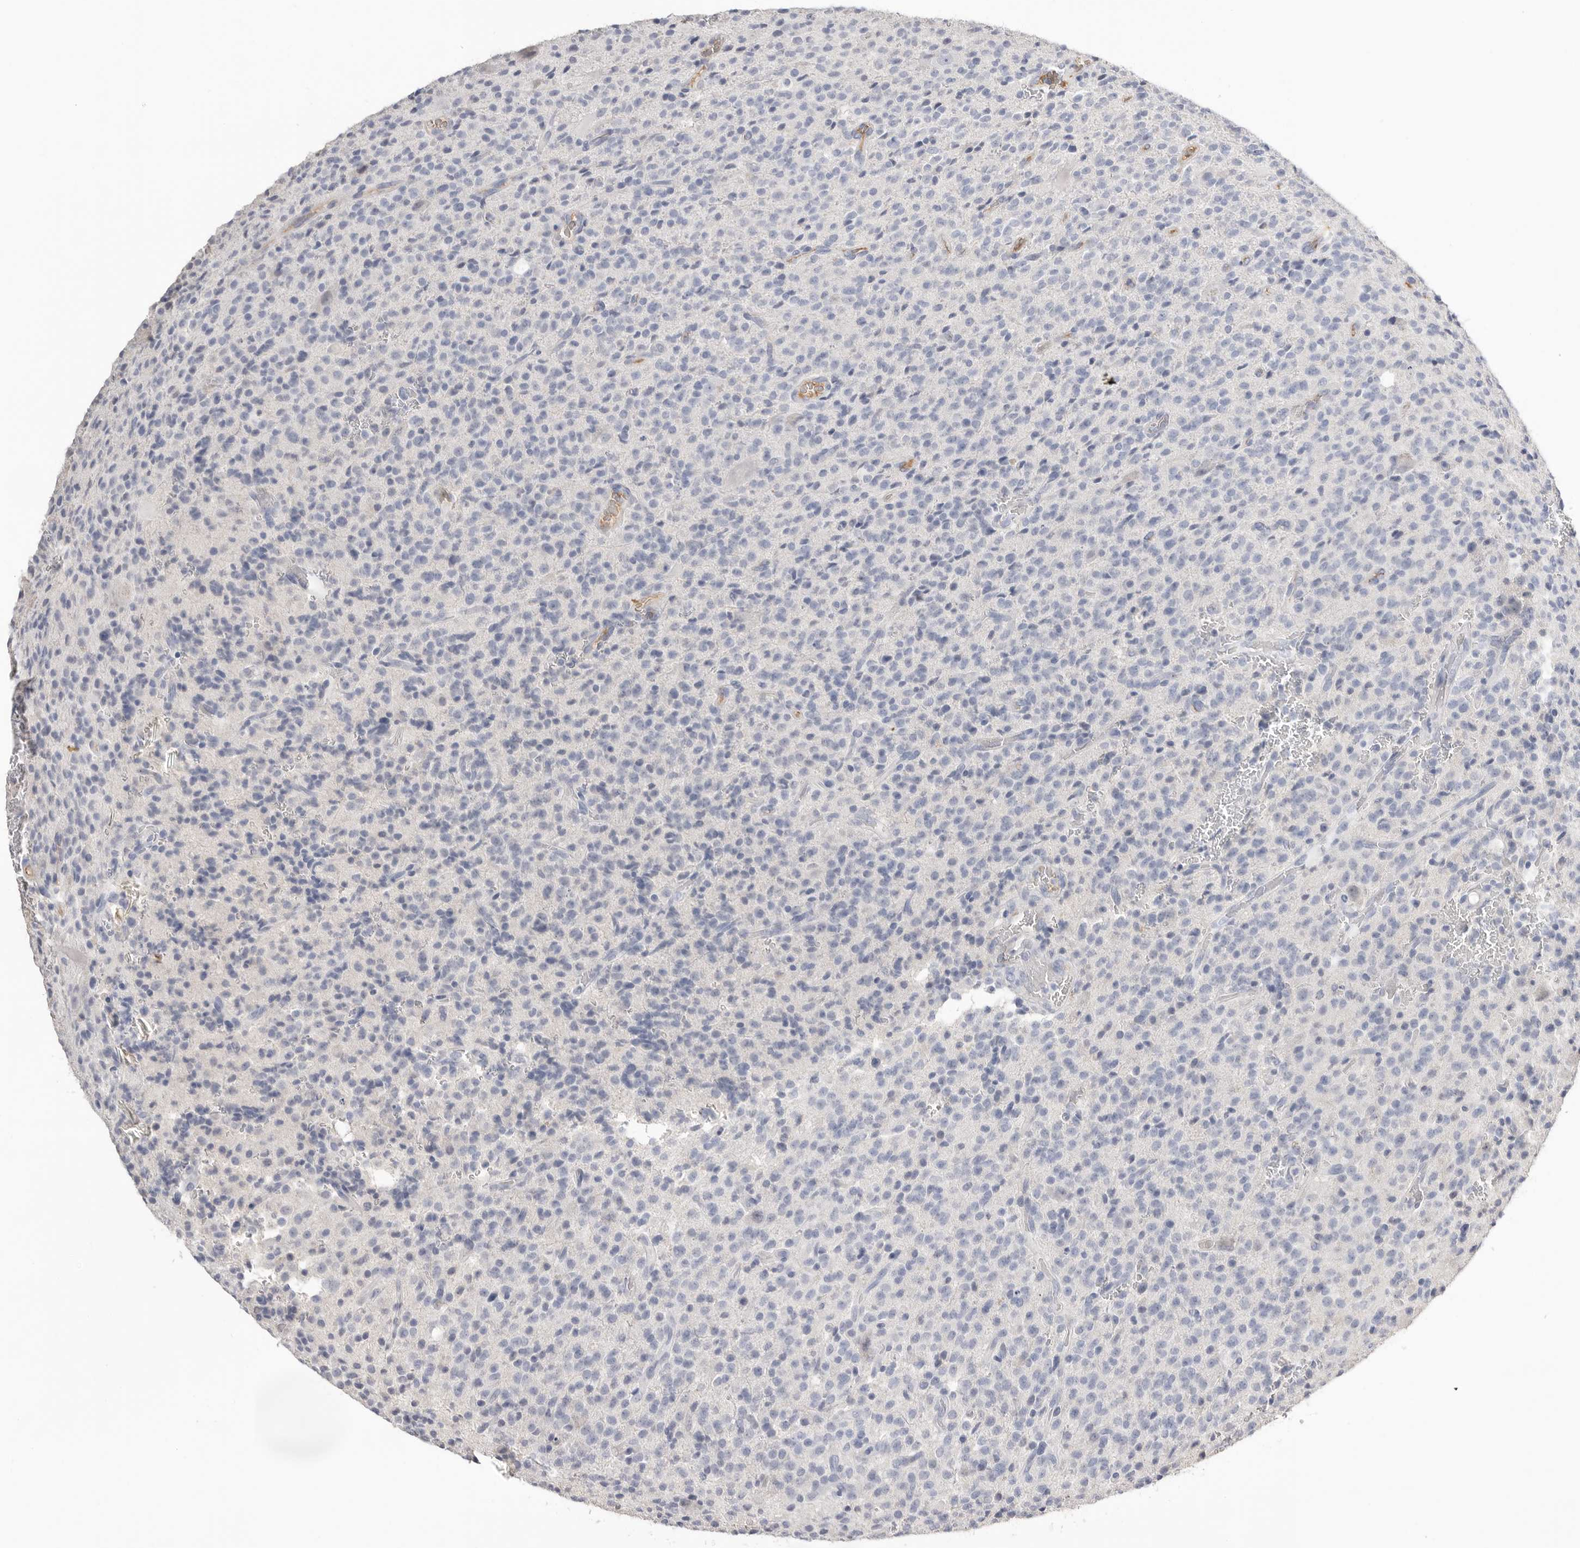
{"staining": {"intensity": "negative", "quantity": "none", "location": "none"}, "tissue": "glioma", "cell_type": "Tumor cells", "image_type": "cancer", "snomed": [{"axis": "morphology", "description": "Glioma, malignant, High grade"}, {"axis": "topography", "description": "Brain"}], "caption": "Human malignant glioma (high-grade) stained for a protein using immunohistochemistry (IHC) exhibits no staining in tumor cells.", "gene": "APOA2", "patient": {"sex": "male", "age": 34}}